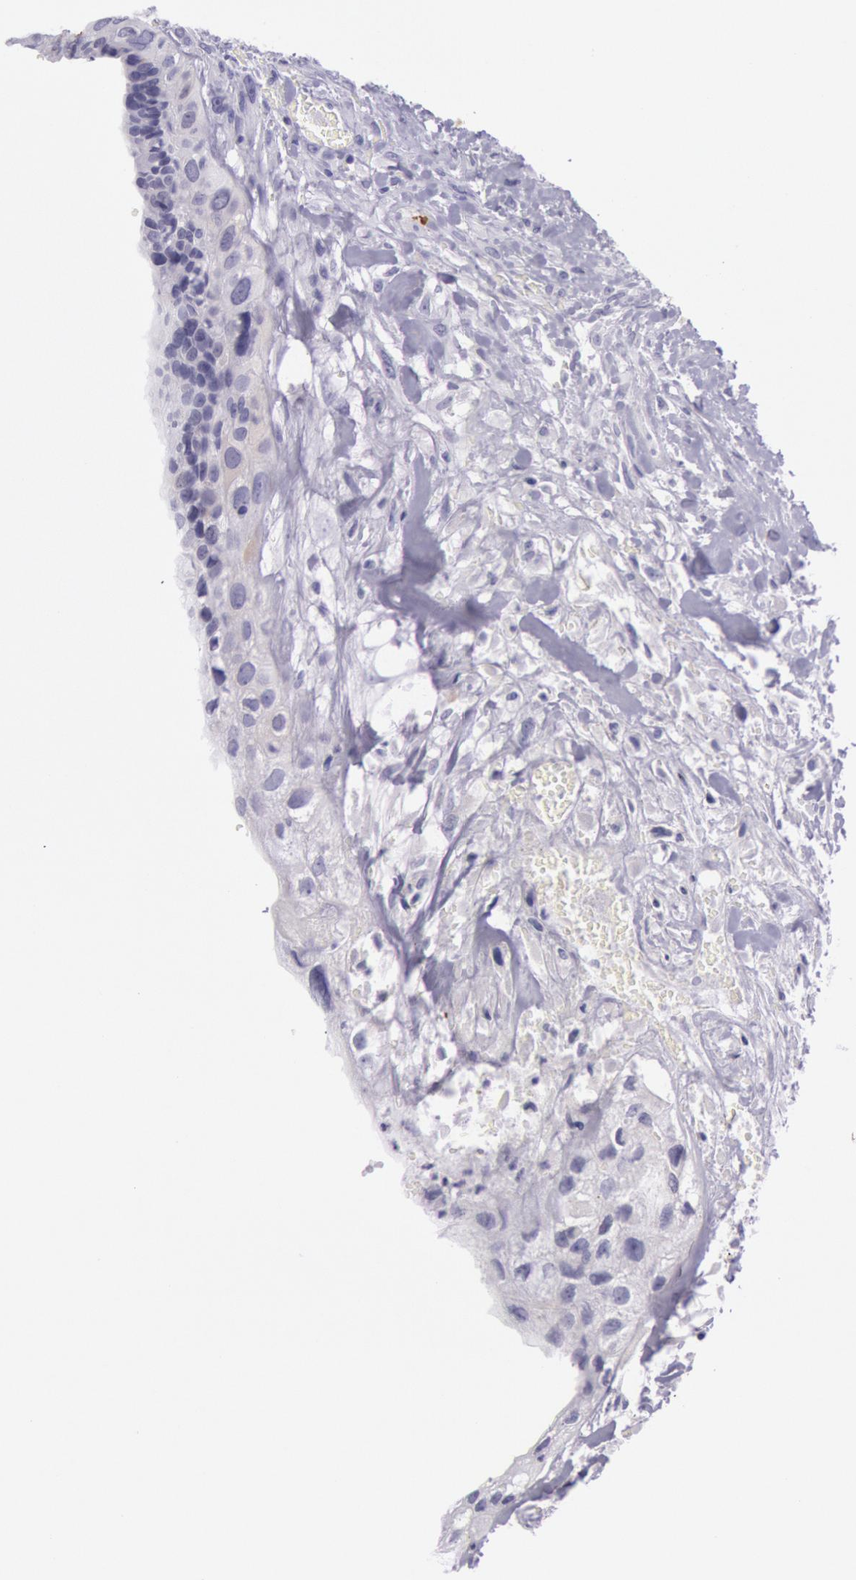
{"staining": {"intensity": "weak", "quantity": "<25%", "location": "cytoplasmic/membranous,nuclear"}, "tissue": "breast cancer", "cell_type": "Tumor cells", "image_type": "cancer", "snomed": [{"axis": "morphology", "description": "Neoplasm, malignant, NOS"}, {"axis": "topography", "description": "Breast"}], "caption": "DAB (3,3'-diaminobenzidine) immunohistochemical staining of breast cancer (malignant neoplasm) shows no significant positivity in tumor cells.", "gene": "CKB", "patient": {"sex": "female", "age": 50}}